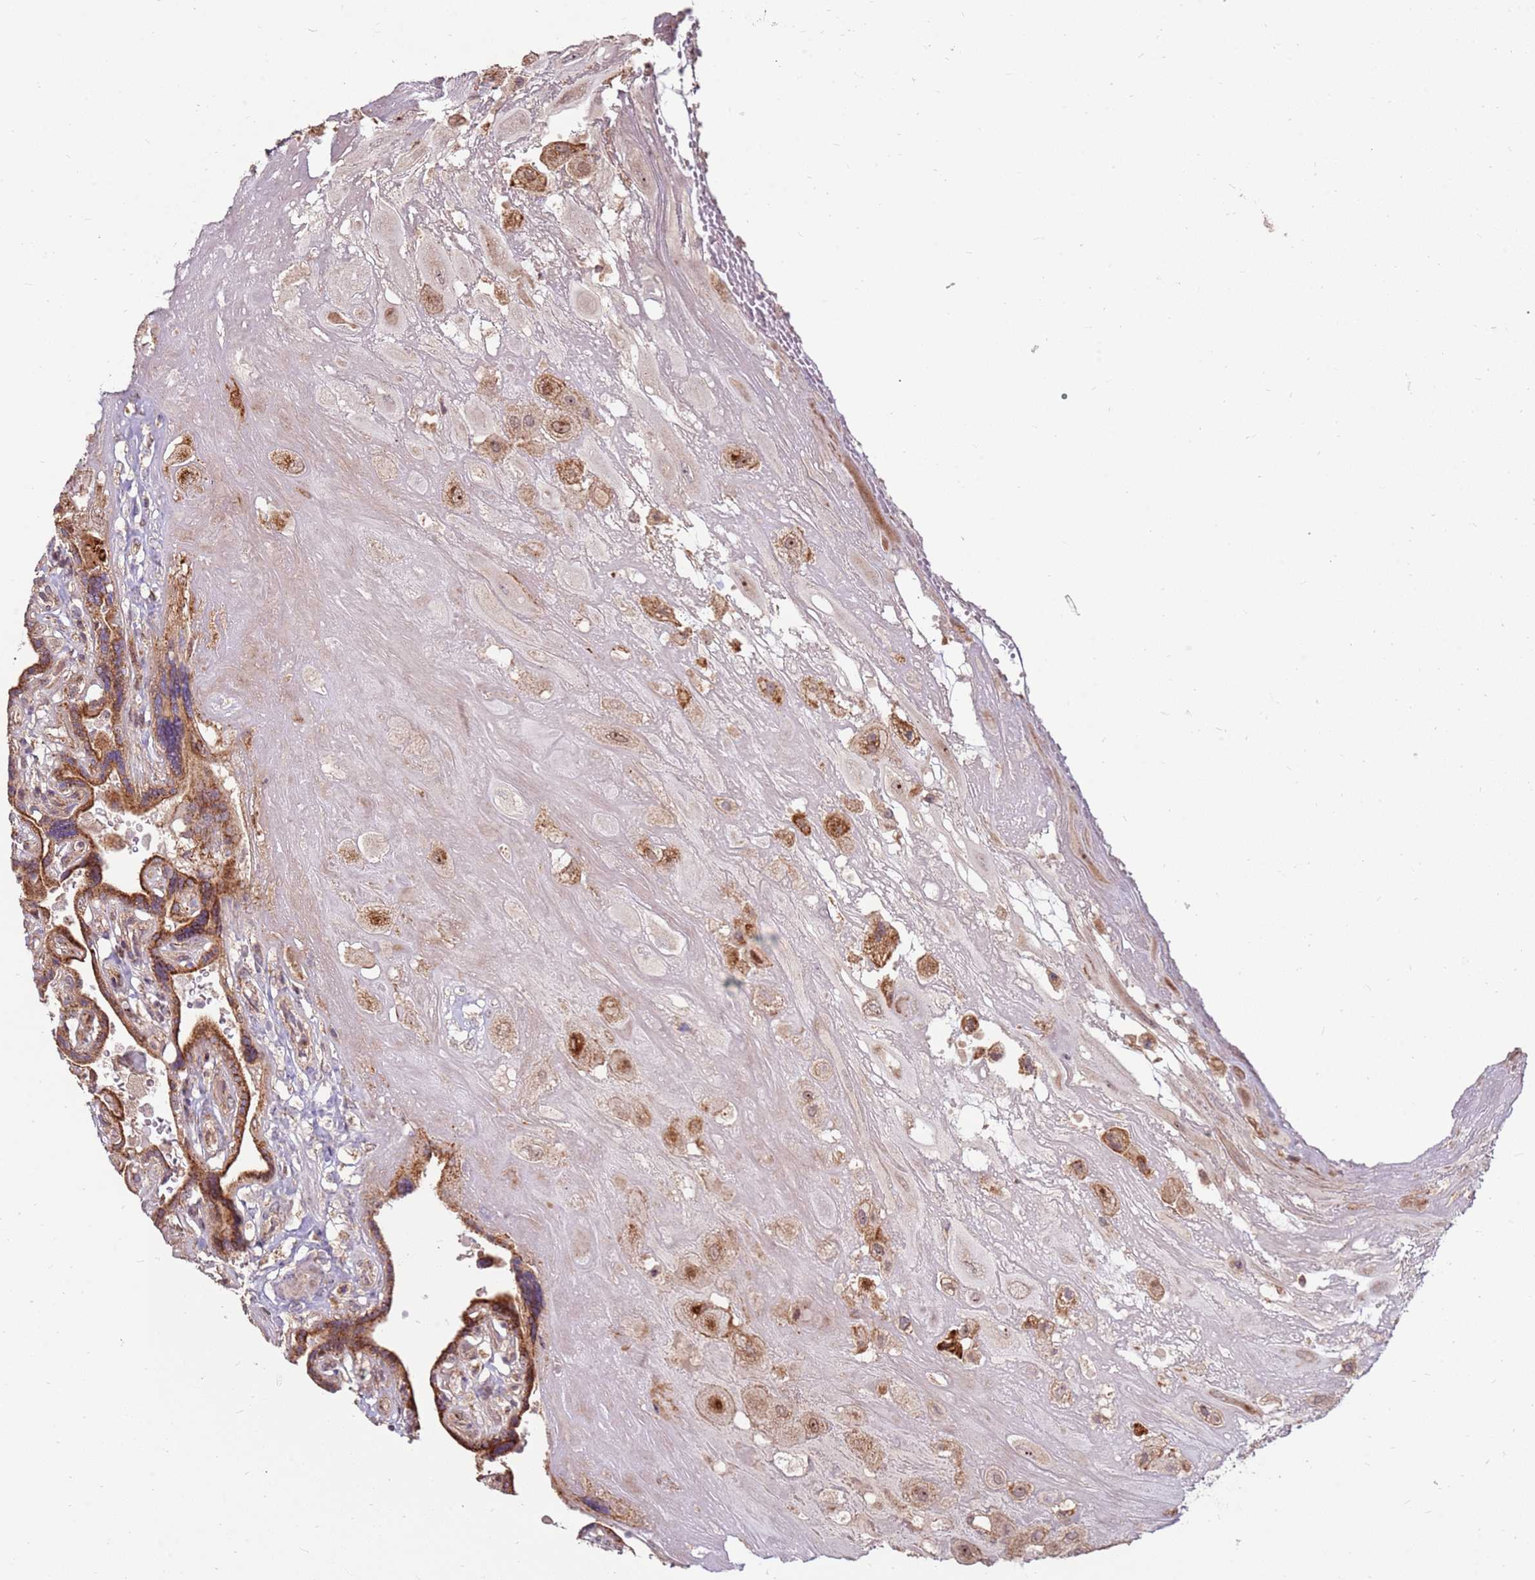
{"staining": {"intensity": "moderate", "quantity": ">75%", "location": "cytoplasmic/membranous,nuclear"}, "tissue": "placenta", "cell_type": "Decidual cells", "image_type": "normal", "snomed": [{"axis": "morphology", "description": "Normal tissue, NOS"}, {"axis": "topography", "description": "Placenta"}], "caption": "Immunohistochemistry (IHC) photomicrograph of unremarkable placenta stained for a protein (brown), which displays medium levels of moderate cytoplasmic/membranous,nuclear positivity in about >75% of decidual cells.", "gene": "KIF25", "patient": {"sex": "female", "age": 32}}